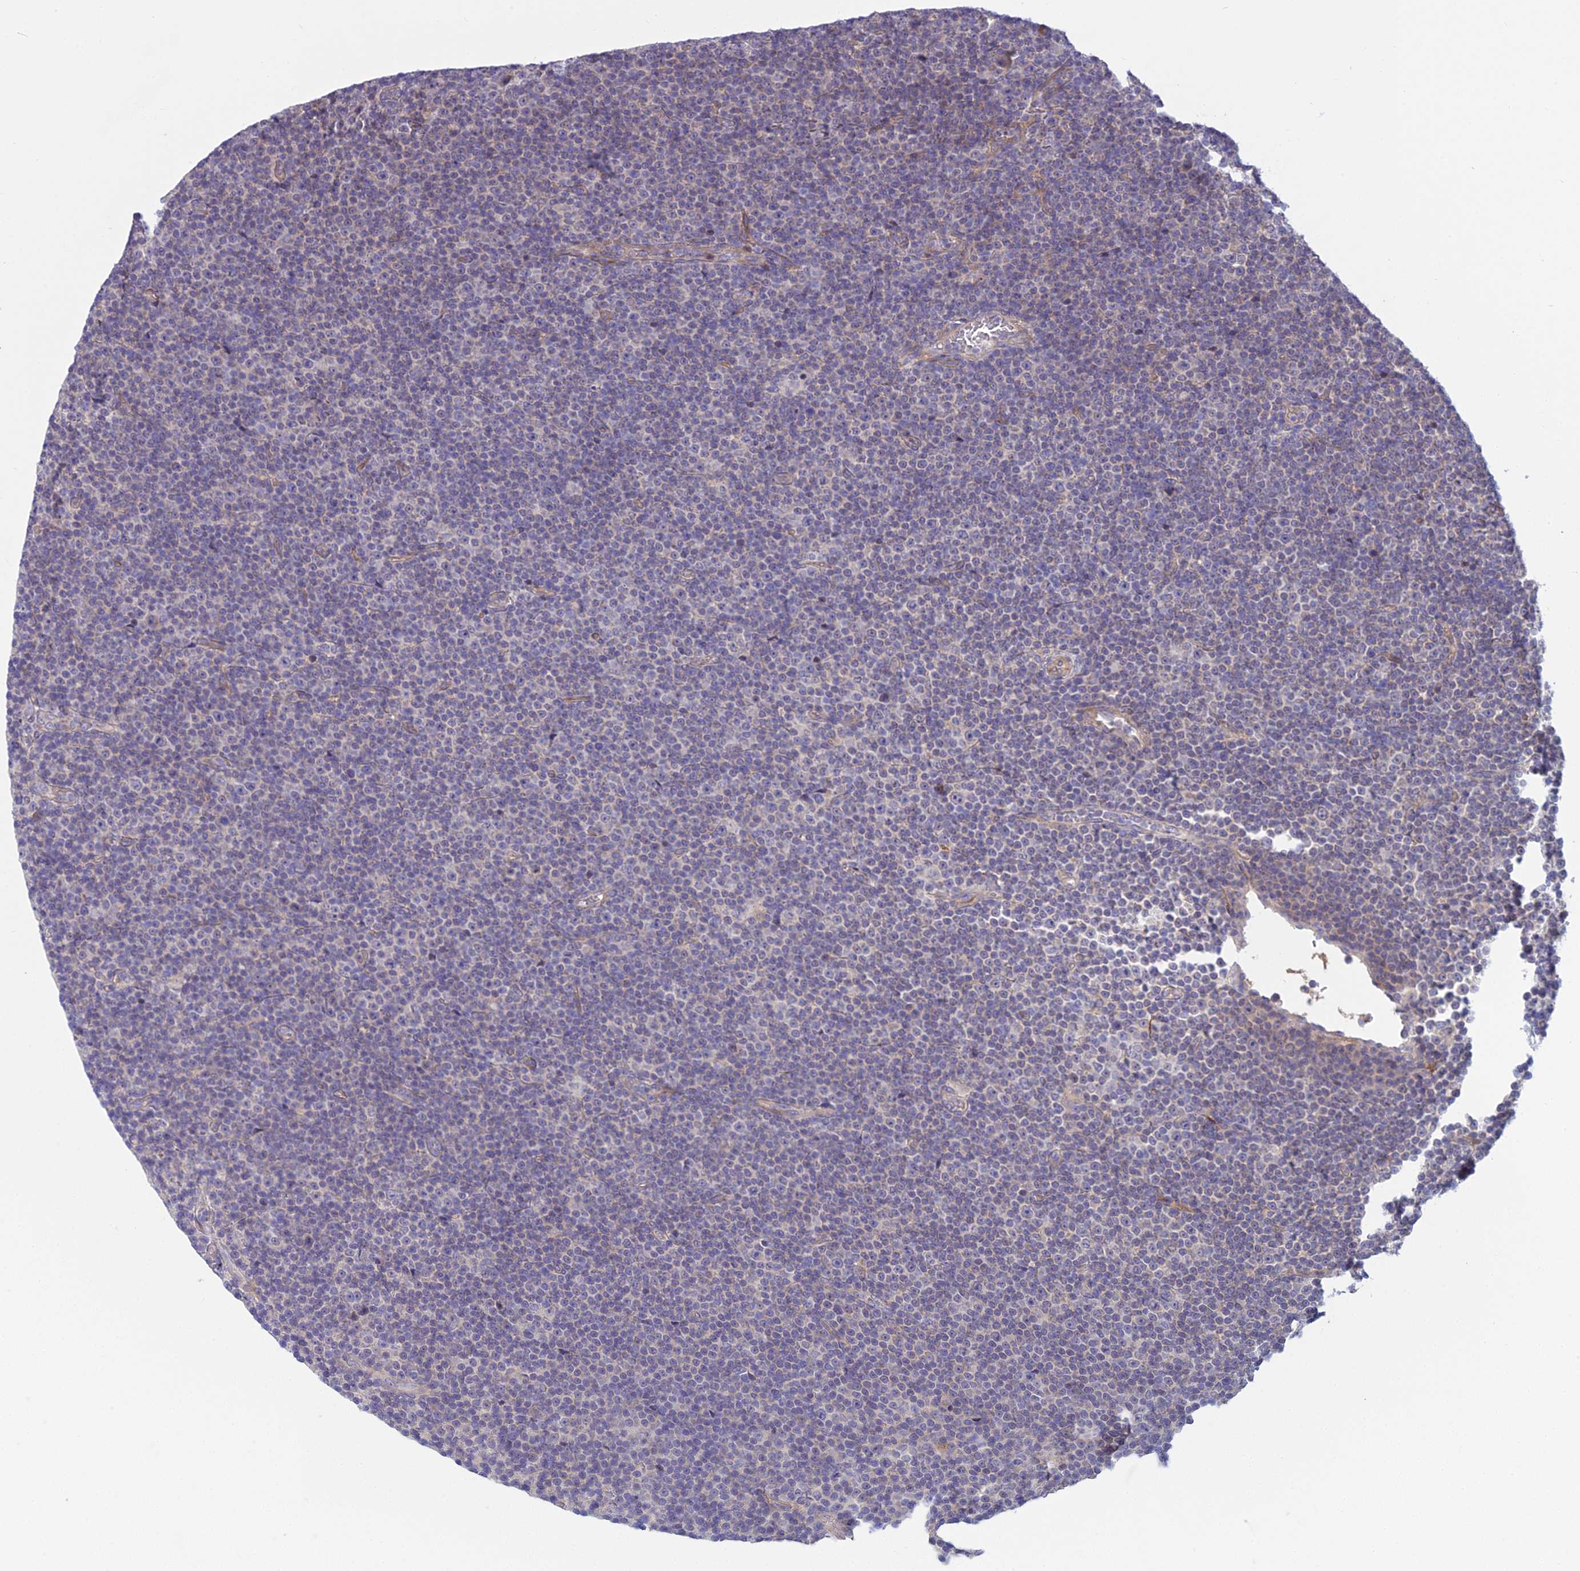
{"staining": {"intensity": "negative", "quantity": "none", "location": "none"}, "tissue": "lymphoma", "cell_type": "Tumor cells", "image_type": "cancer", "snomed": [{"axis": "morphology", "description": "Malignant lymphoma, non-Hodgkin's type, Low grade"}, {"axis": "topography", "description": "Lymph node"}], "caption": "Protein analysis of malignant lymphoma, non-Hodgkin's type (low-grade) shows no significant staining in tumor cells.", "gene": "DUS2", "patient": {"sex": "female", "age": 67}}